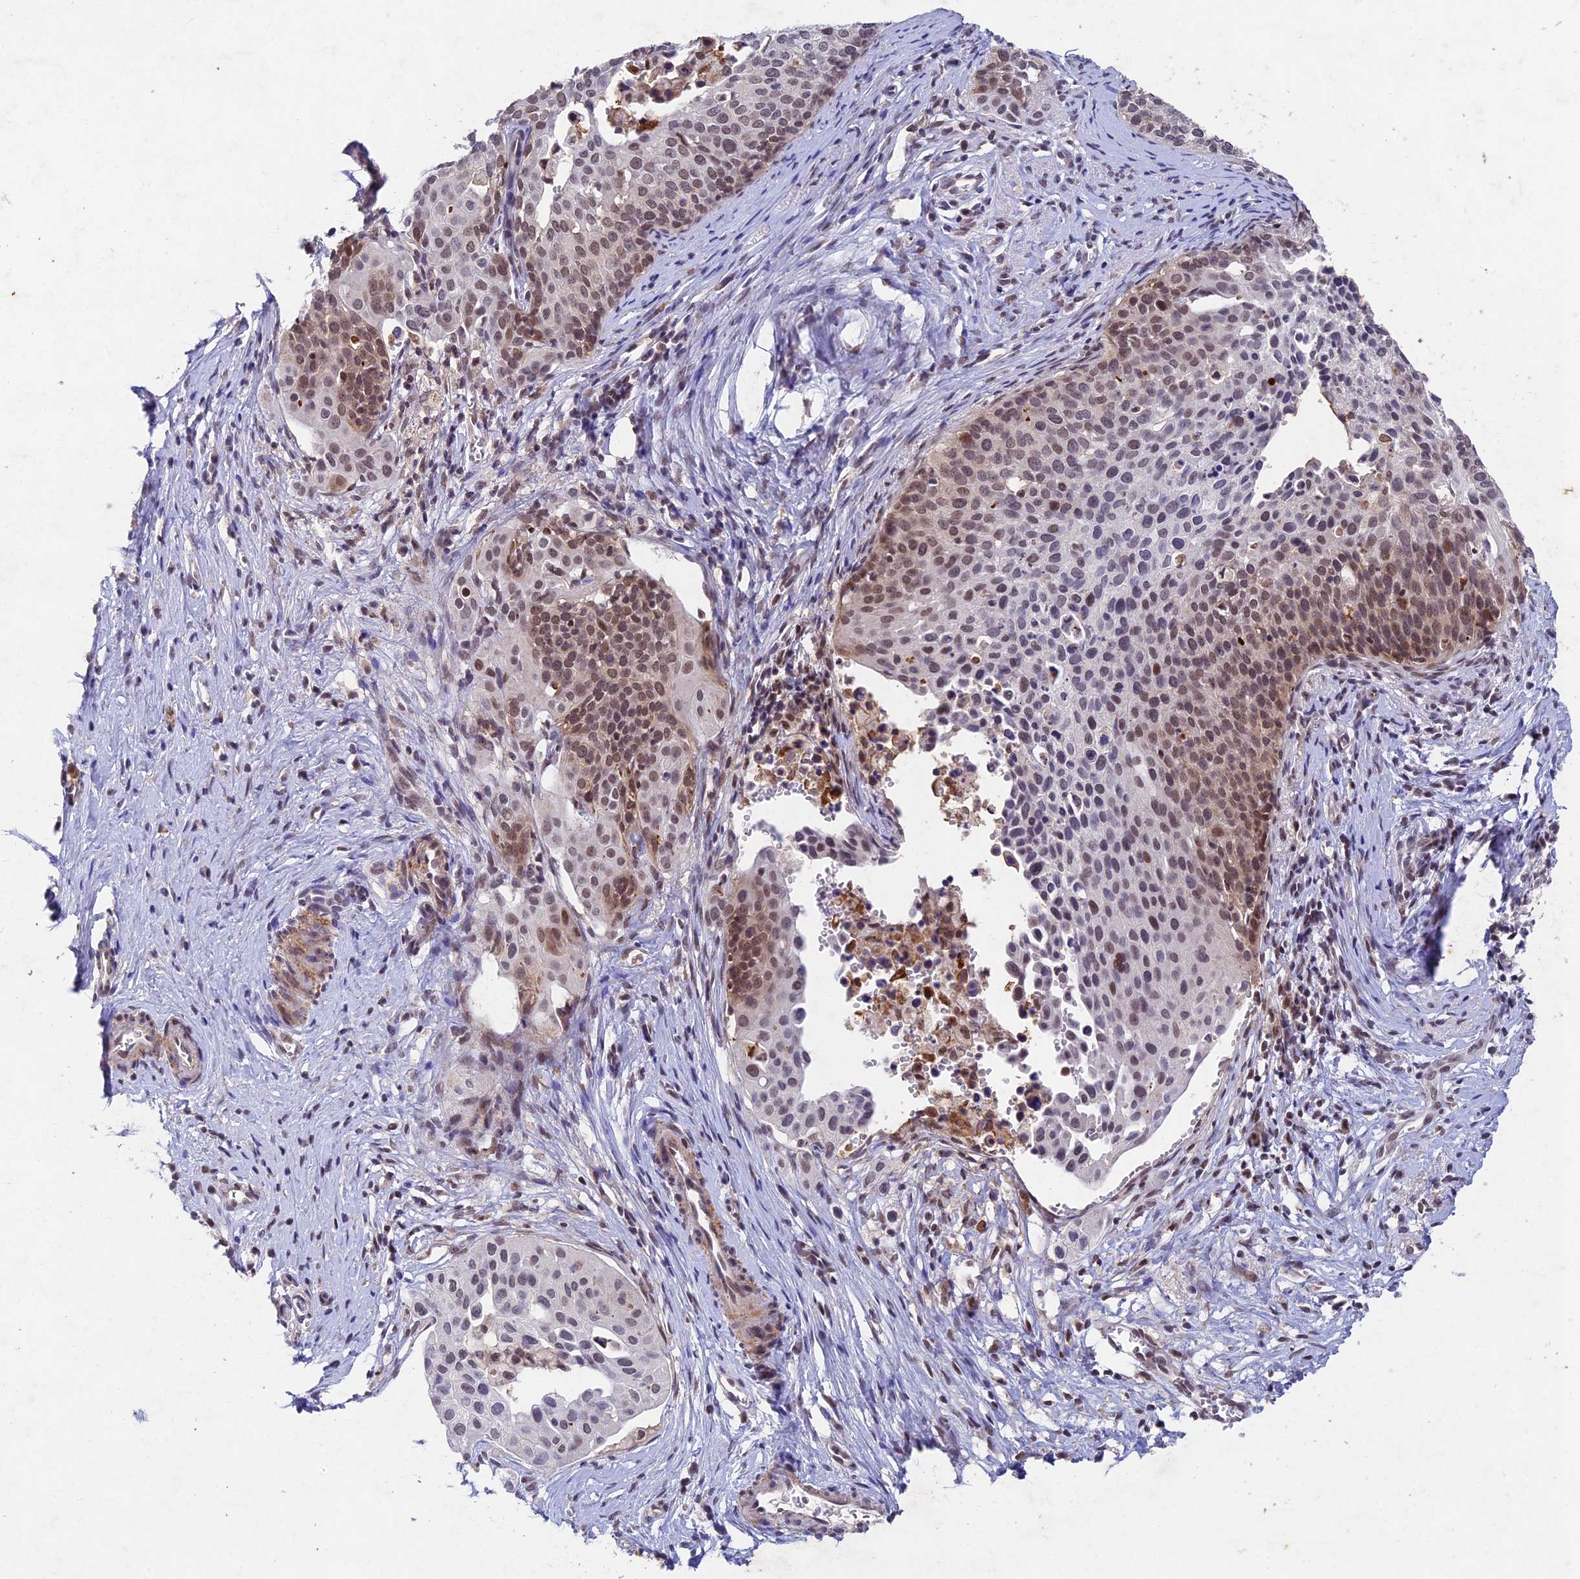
{"staining": {"intensity": "moderate", "quantity": "<25%", "location": "nuclear"}, "tissue": "cervical cancer", "cell_type": "Tumor cells", "image_type": "cancer", "snomed": [{"axis": "morphology", "description": "Squamous cell carcinoma, NOS"}, {"axis": "topography", "description": "Cervix"}], "caption": "Immunohistochemistry (IHC) image of cervical squamous cell carcinoma stained for a protein (brown), which demonstrates low levels of moderate nuclear expression in approximately <25% of tumor cells.", "gene": "RAVER1", "patient": {"sex": "female", "age": 44}}